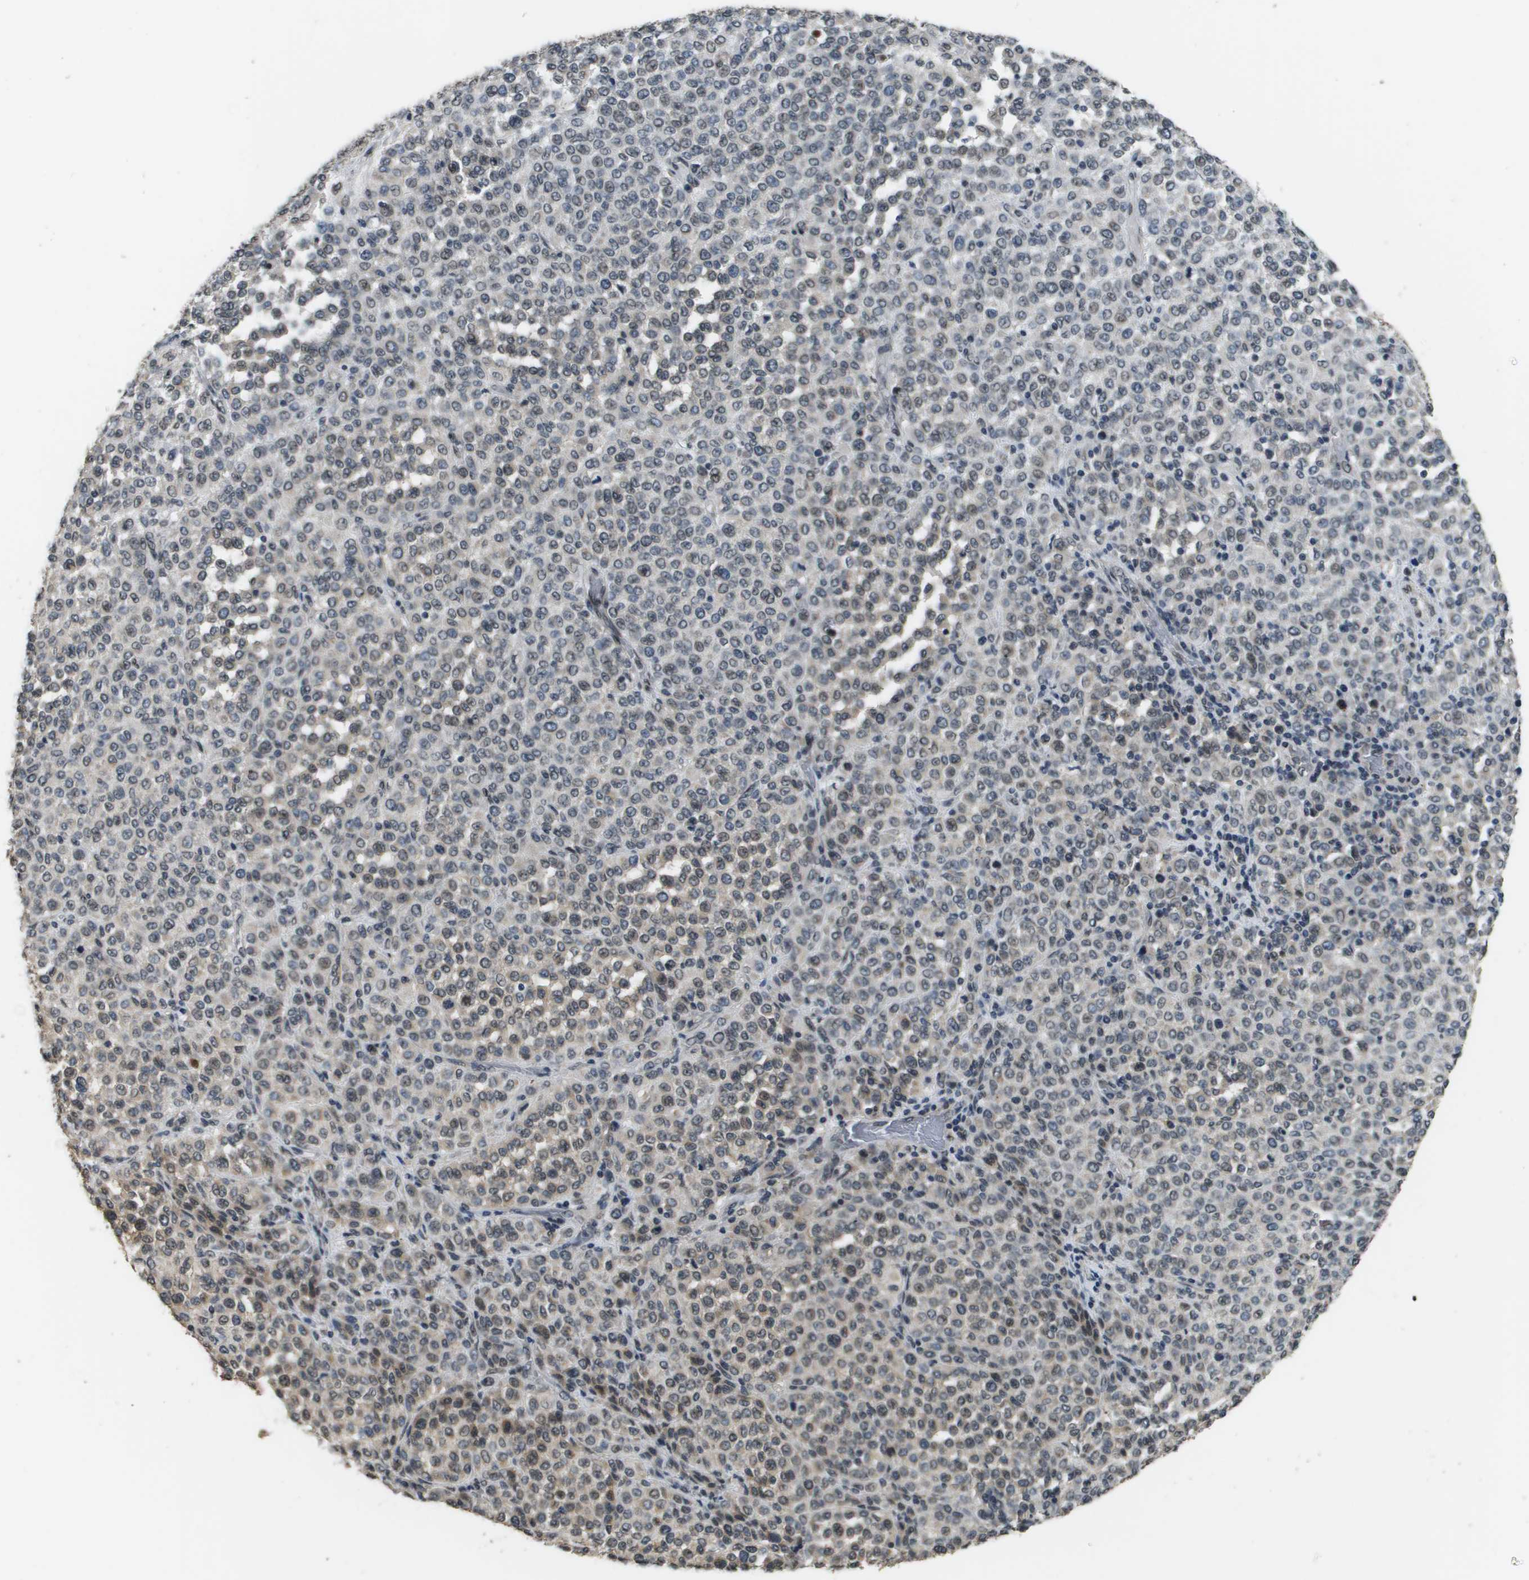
{"staining": {"intensity": "weak", "quantity": "25%-75%", "location": "nuclear"}, "tissue": "melanoma", "cell_type": "Tumor cells", "image_type": "cancer", "snomed": [{"axis": "morphology", "description": "Malignant melanoma, Metastatic site"}, {"axis": "topography", "description": "Pancreas"}], "caption": "Immunohistochemistry (IHC) image of neoplastic tissue: melanoma stained using IHC reveals low levels of weak protein expression localized specifically in the nuclear of tumor cells, appearing as a nuclear brown color.", "gene": "FANCC", "patient": {"sex": "female", "age": 30}}